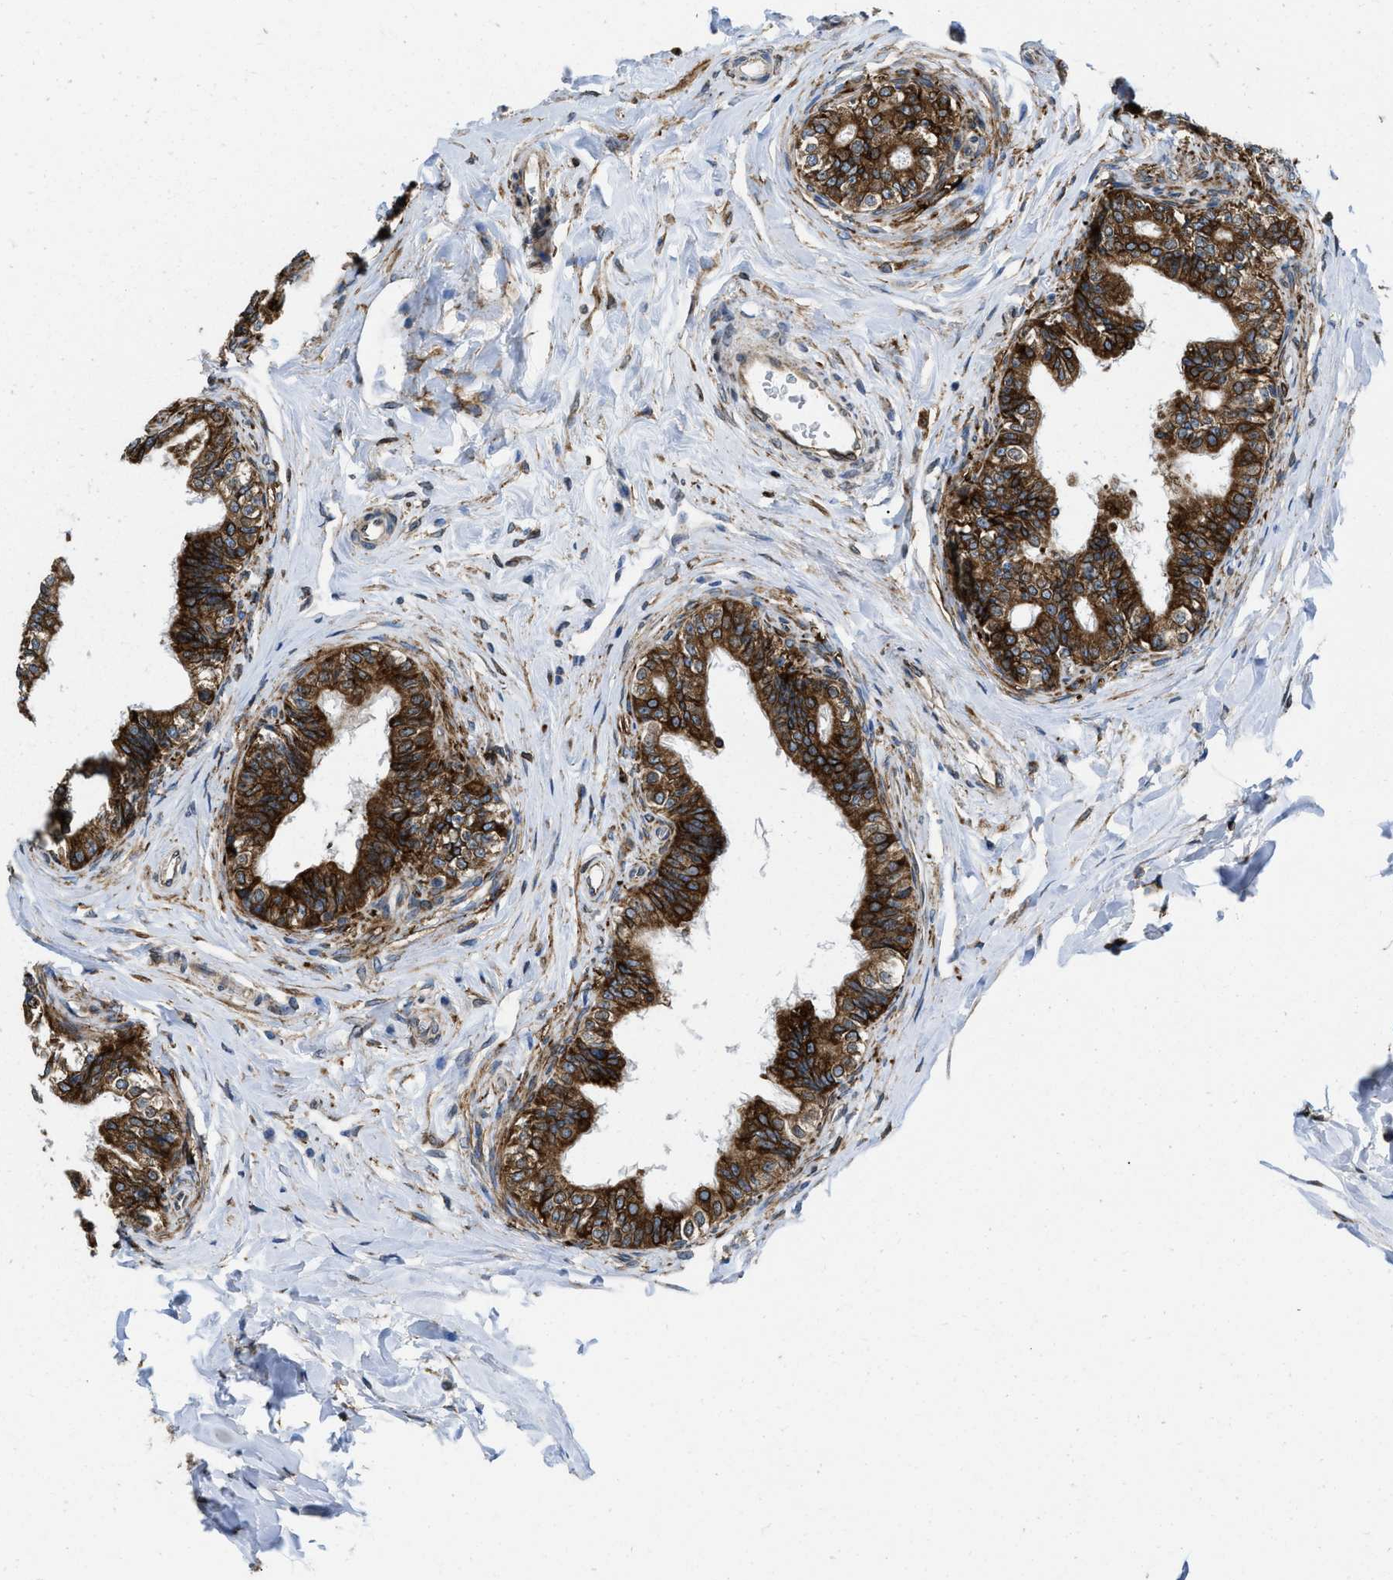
{"staining": {"intensity": "strong", "quantity": ">75%", "location": "cytoplasmic/membranous"}, "tissue": "epididymis", "cell_type": "Glandular cells", "image_type": "normal", "snomed": [{"axis": "morphology", "description": "Normal tissue, NOS"}, {"axis": "topography", "description": "Soft tissue"}, {"axis": "topography", "description": "Epididymis"}], "caption": "Immunohistochemical staining of normal epididymis exhibits high levels of strong cytoplasmic/membranous staining in about >75% of glandular cells. (Stains: DAB in brown, nuclei in blue, Microscopy: brightfield microscopy at high magnification).", "gene": "ERLIN2", "patient": {"sex": "male", "age": 26}}